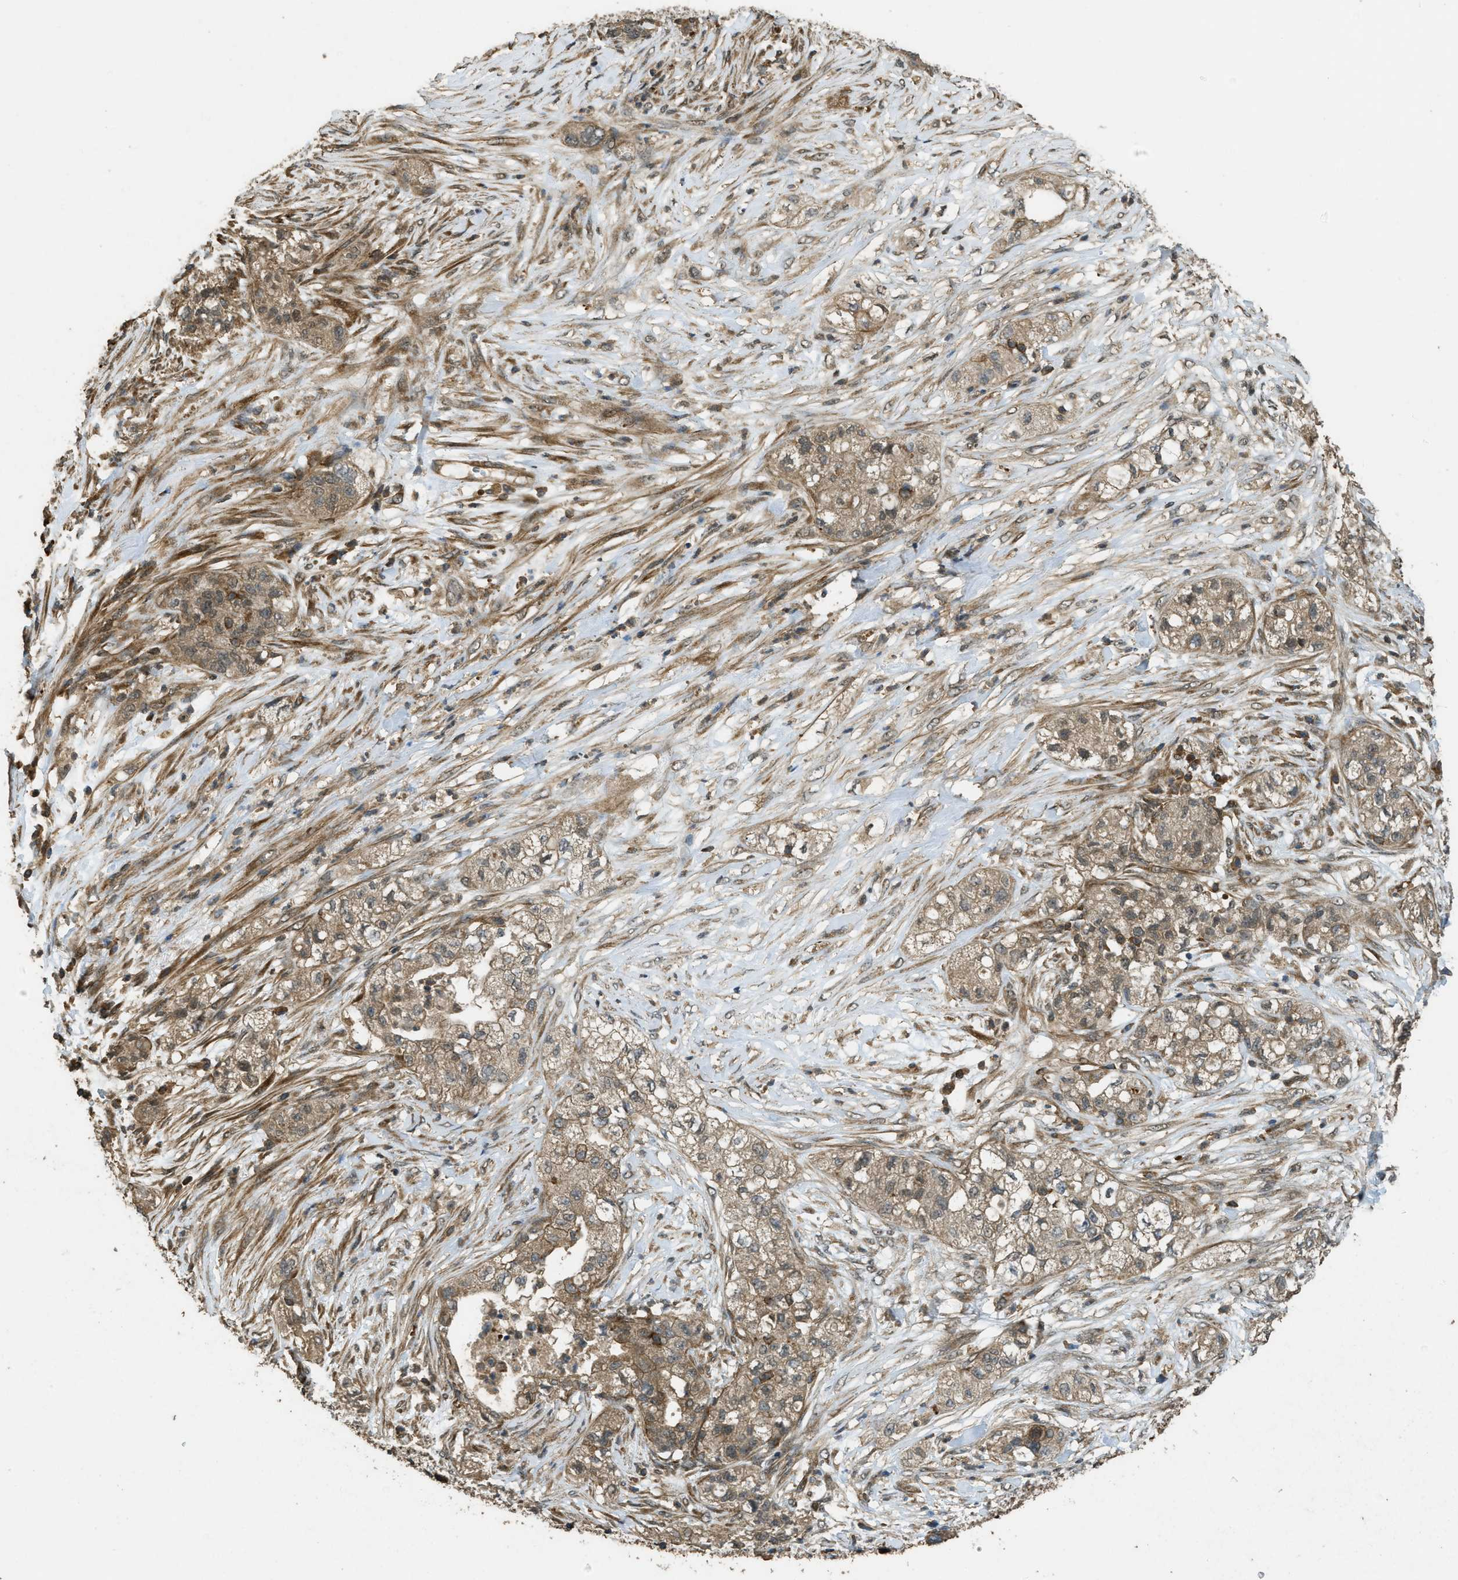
{"staining": {"intensity": "moderate", "quantity": ">75%", "location": "cytoplasmic/membranous"}, "tissue": "pancreatic cancer", "cell_type": "Tumor cells", "image_type": "cancer", "snomed": [{"axis": "morphology", "description": "Adenocarcinoma, NOS"}, {"axis": "topography", "description": "Pancreas"}], "caption": "The photomicrograph displays staining of adenocarcinoma (pancreatic), revealing moderate cytoplasmic/membranous protein staining (brown color) within tumor cells.", "gene": "PPP6R3", "patient": {"sex": "female", "age": 78}}